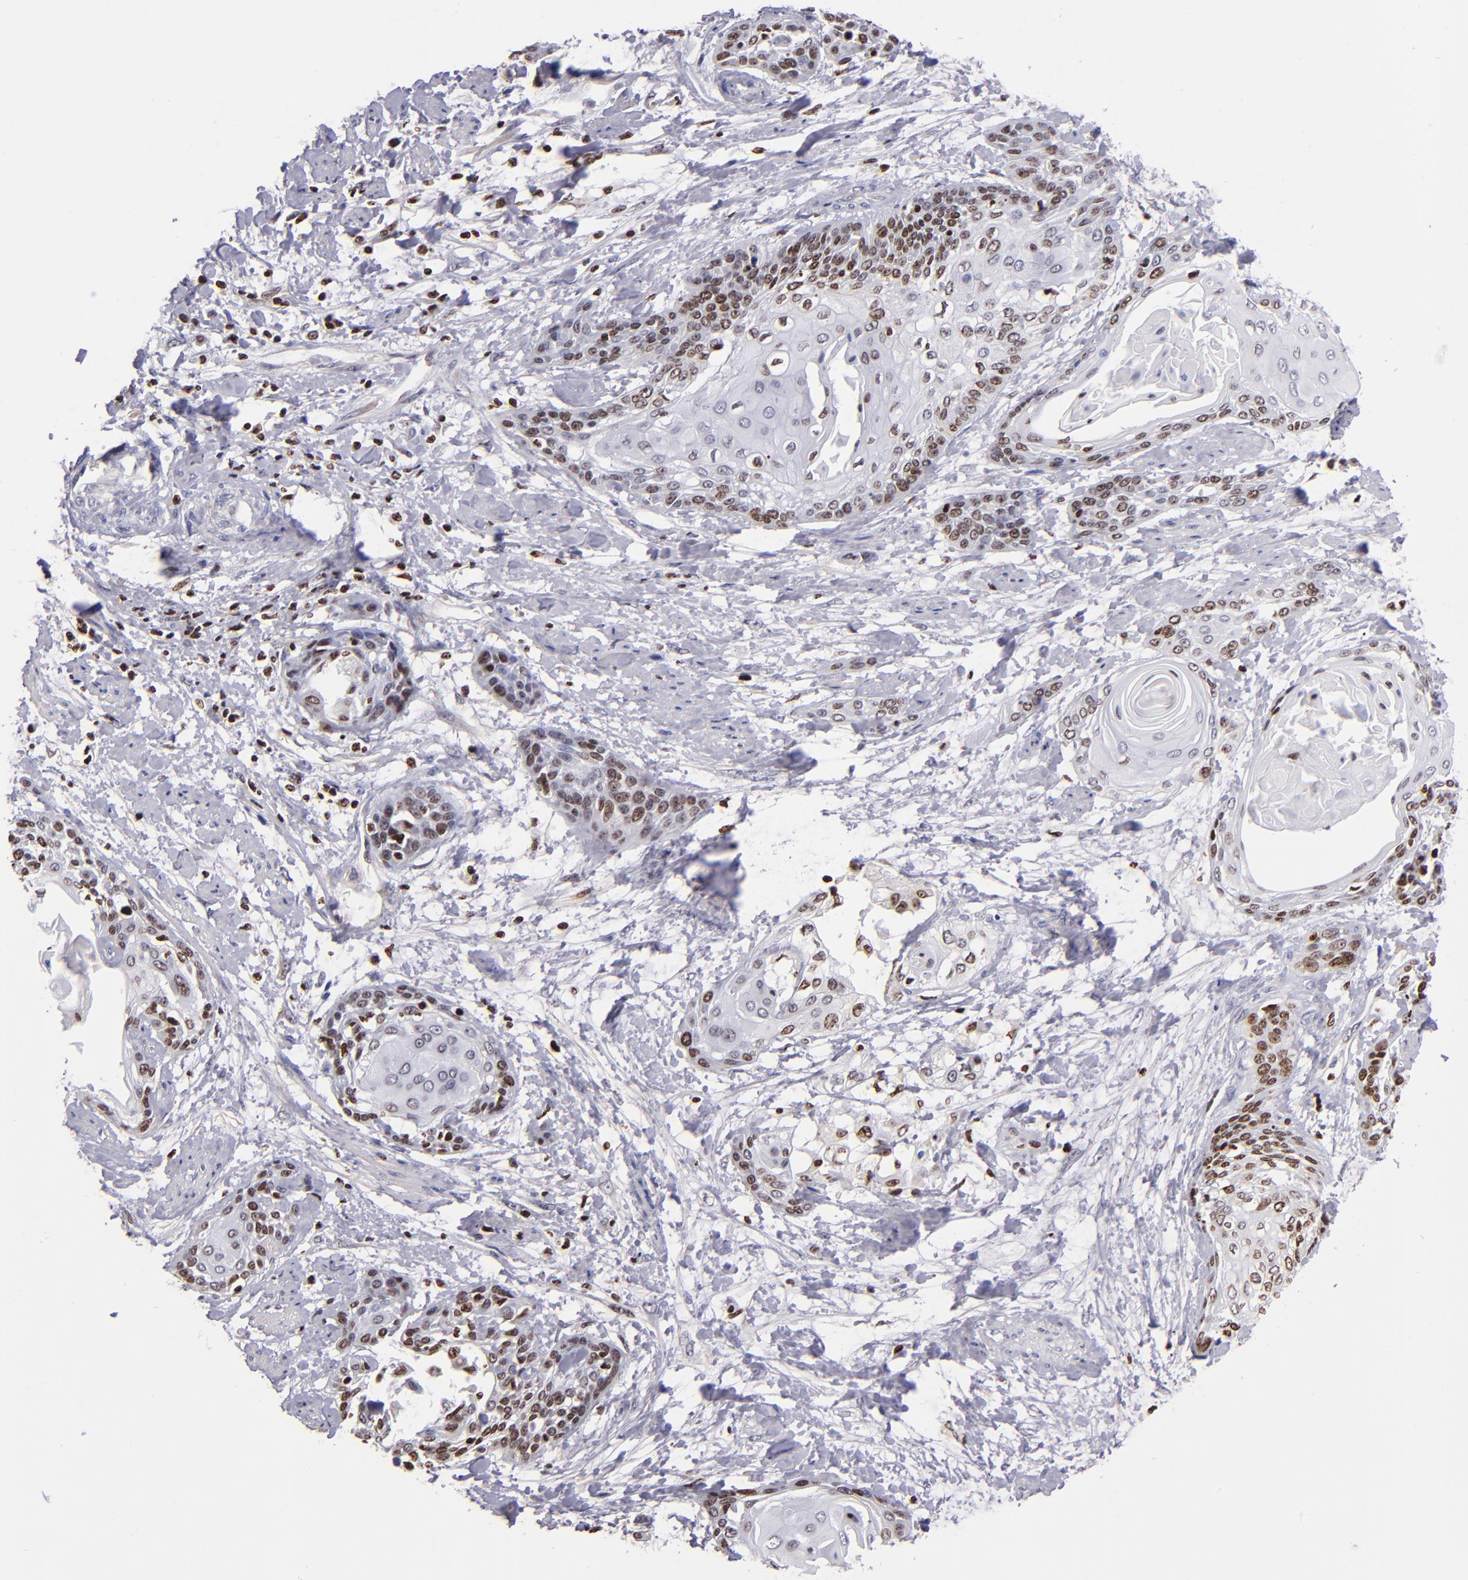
{"staining": {"intensity": "moderate", "quantity": ">75%", "location": "nuclear"}, "tissue": "cervical cancer", "cell_type": "Tumor cells", "image_type": "cancer", "snomed": [{"axis": "morphology", "description": "Squamous cell carcinoma, NOS"}, {"axis": "topography", "description": "Cervix"}], "caption": "IHC micrograph of neoplastic tissue: cervical cancer (squamous cell carcinoma) stained using IHC exhibits medium levels of moderate protein expression localized specifically in the nuclear of tumor cells, appearing as a nuclear brown color.", "gene": "CDKL5", "patient": {"sex": "female", "age": 57}}